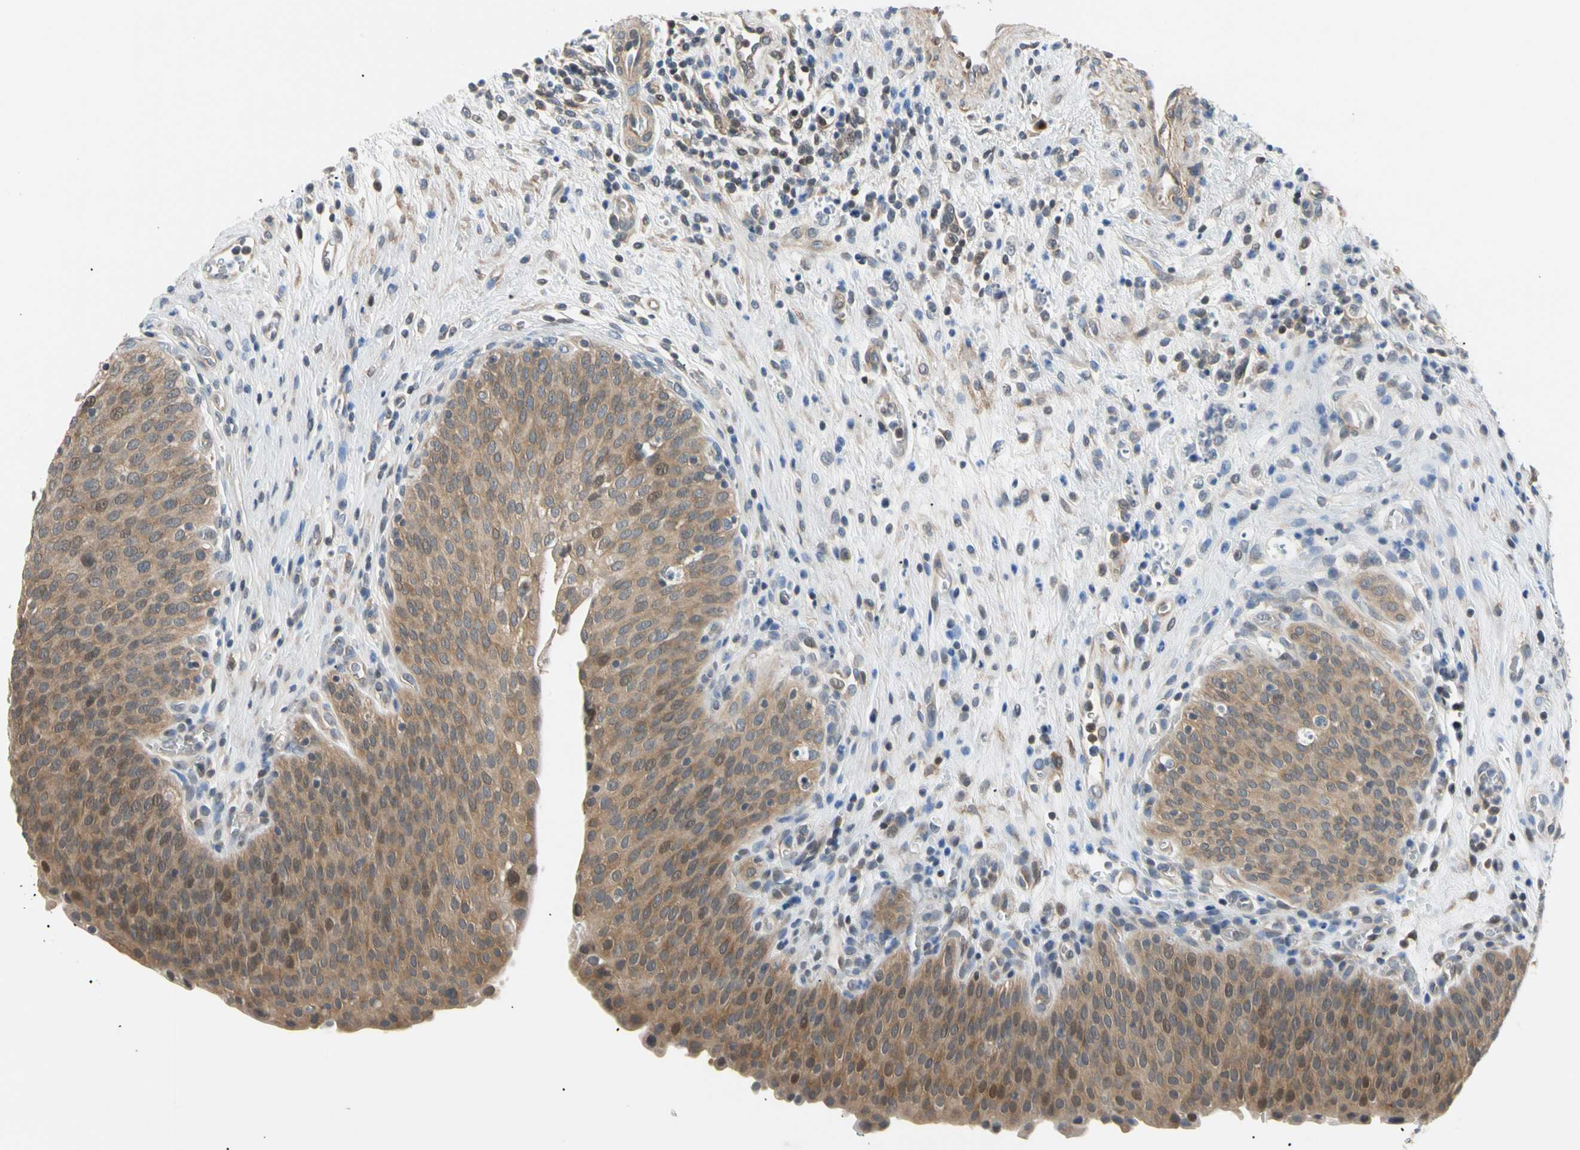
{"staining": {"intensity": "moderate", "quantity": ">75%", "location": "cytoplasmic/membranous"}, "tissue": "urinary bladder", "cell_type": "Urothelial cells", "image_type": "normal", "snomed": [{"axis": "morphology", "description": "Normal tissue, NOS"}, {"axis": "morphology", "description": "Dysplasia, NOS"}, {"axis": "topography", "description": "Urinary bladder"}], "caption": "Urothelial cells exhibit medium levels of moderate cytoplasmic/membranous positivity in about >75% of cells in benign human urinary bladder.", "gene": "SEC23B", "patient": {"sex": "male", "age": 35}}